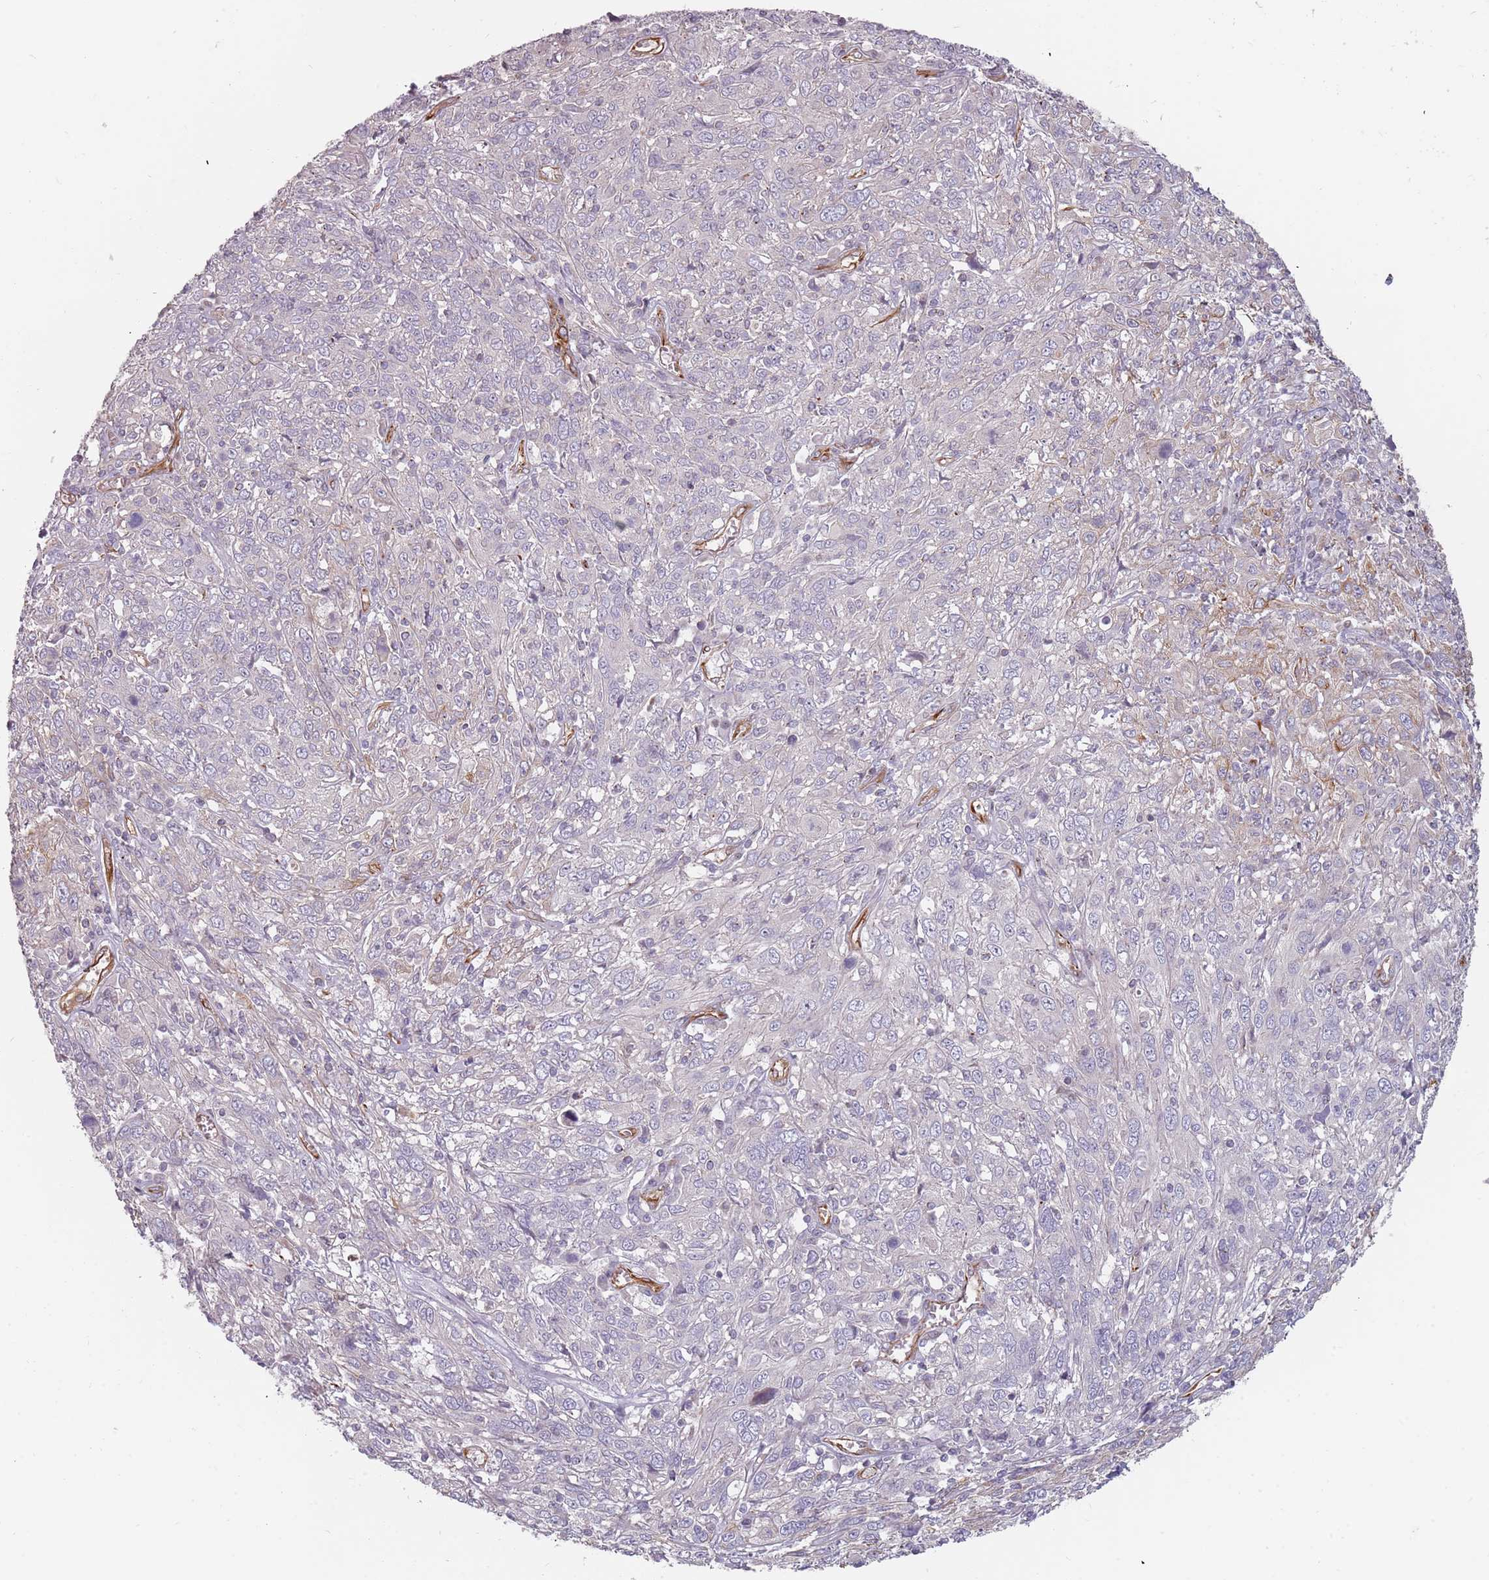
{"staining": {"intensity": "negative", "quantity": "none", "location": "none"}, "tissue": "cervical cancer", "cell_type": "Tumor cells", "image_type": "cancer", "snomed": [{"axis": "morphology", "description": "Squamous cell carcinoma, NOS"}, {"axis": "topography", "description": "Cervix"}], "caption": "An immunohistochemistry image of cervical cancer is shown. There is no staining in tumor cells of cervical cancer. (Immunohistochemistry (ihc), brightfield microscopy, high magnification).", "gene": "GAS2L3", "patient": {"sex": "female", "age": 46}}